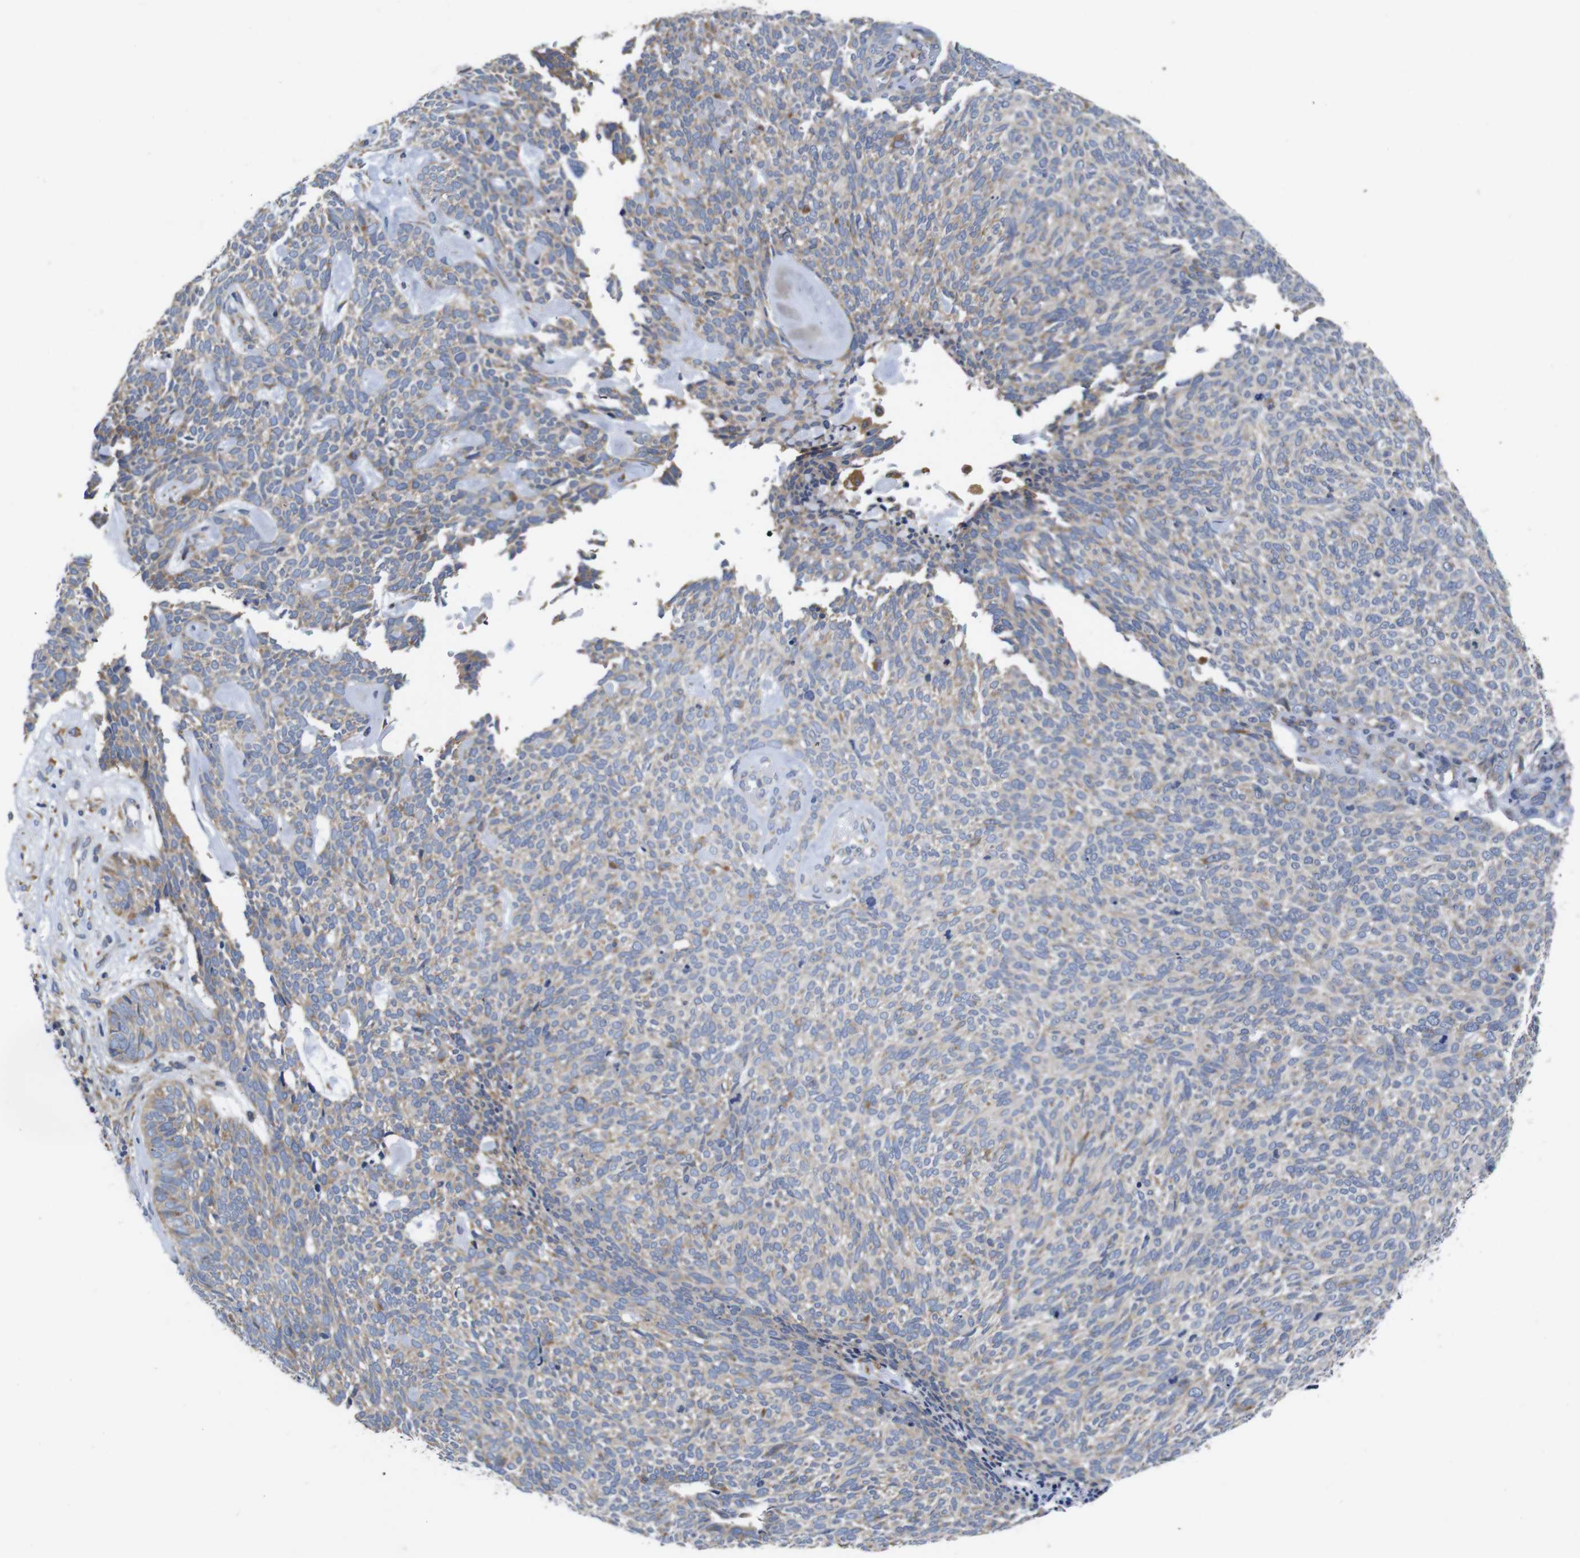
{"staining": {"intensity": "weak", "quantity": "25%-75%", "location": "cytoplasmic/membranous"}, "tissue": "skin cancer", "cell_type": "Tumor cells", "image_type": "cancer", "snomed": [{"axis": "morphology", "description": "Basal cell carcinoma"}, {"axis": "topography", "description": "Skin"}], "caption": "High-power microscopy captured an immunohistochemistry histopathology image of basal cell carcinoma (skin), revealing weak cytoplasmic/membranous expression in about 25%-75% of tumor cells.", "gene": "MARCHF7", "patient": {"sex": "female", "age": 84}}